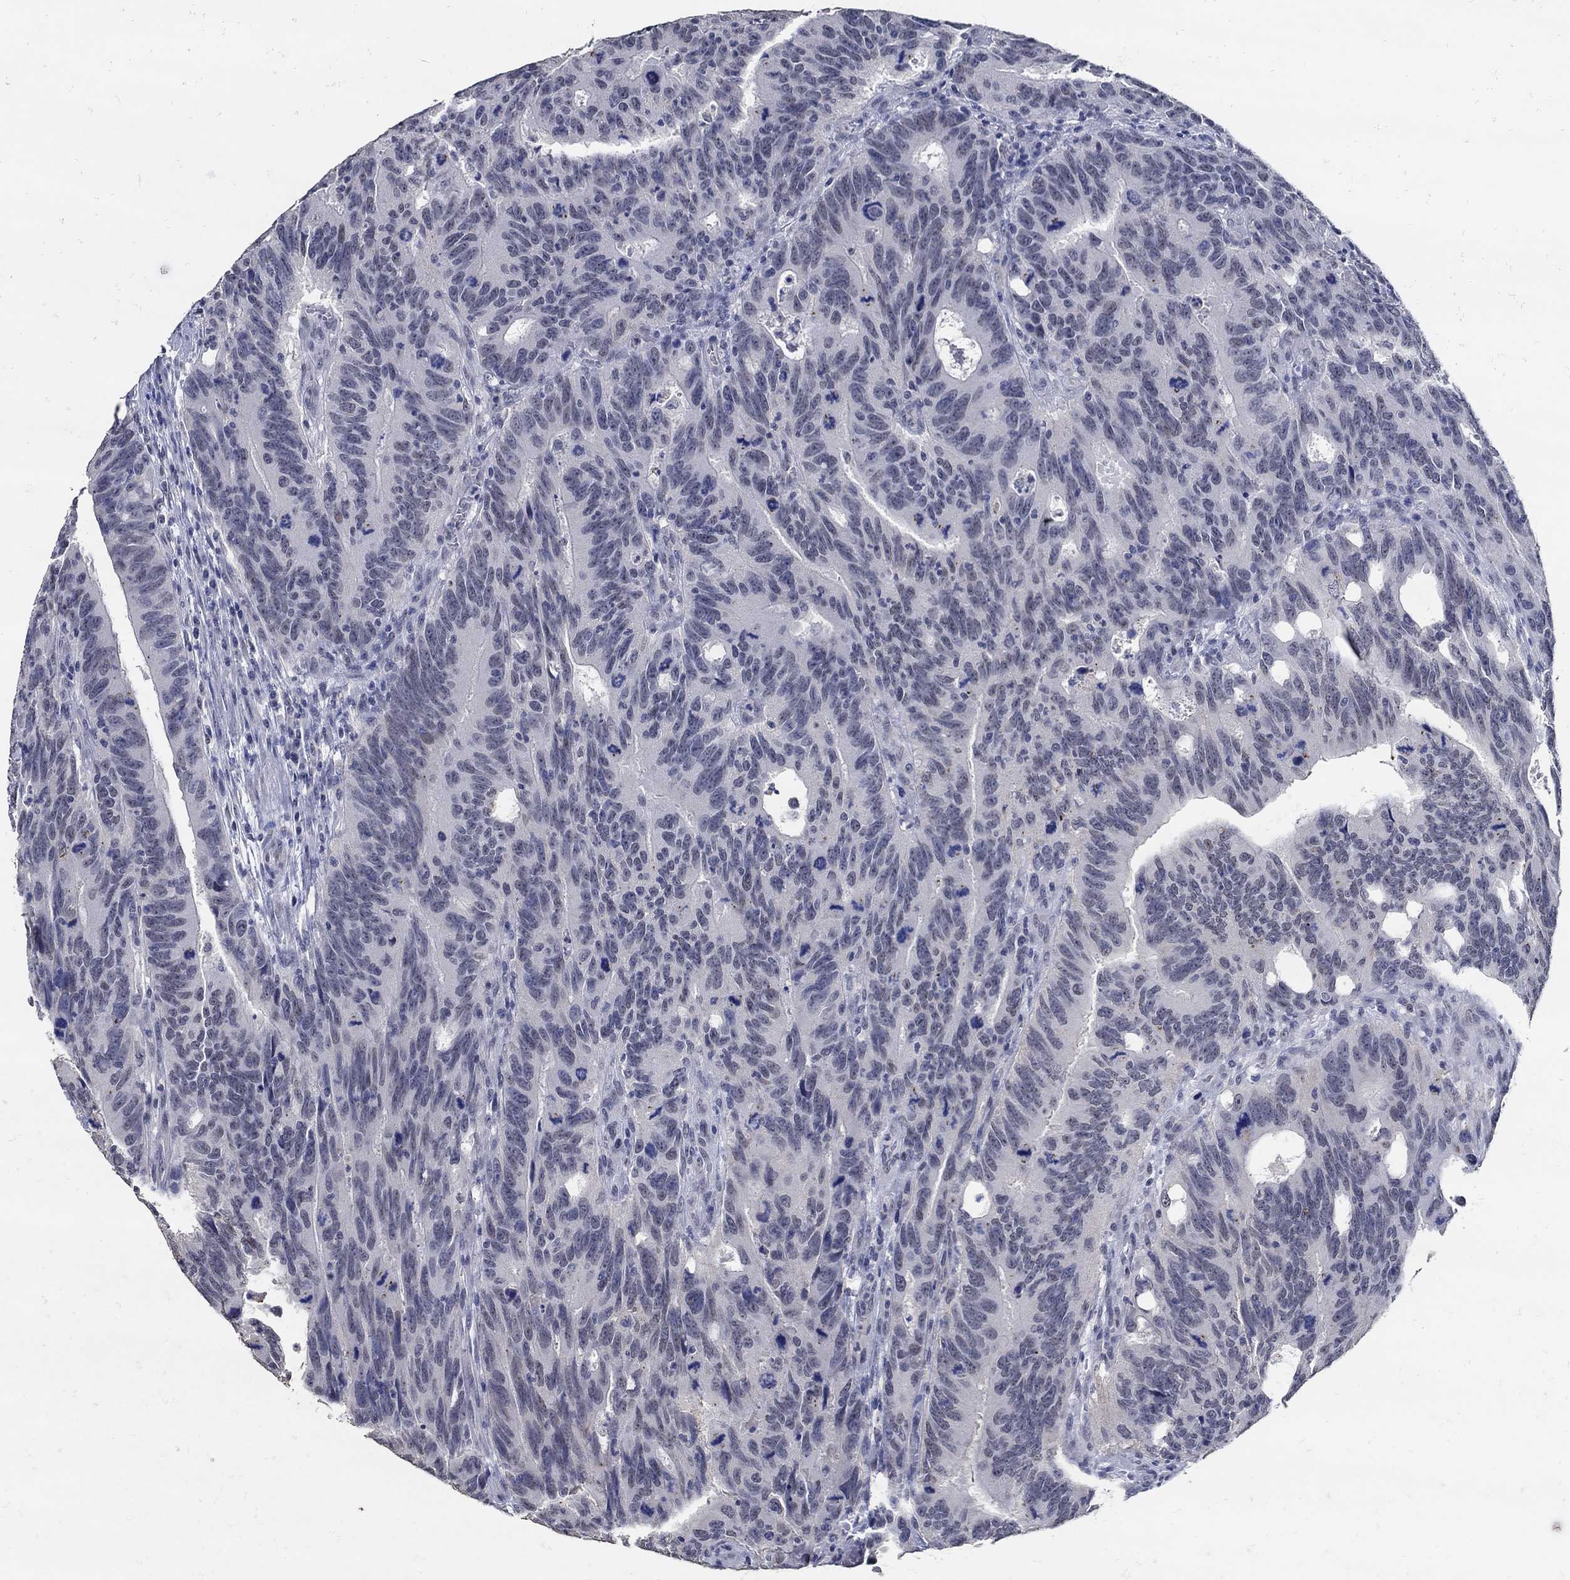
{"staining": {"intensity": "negative", "quantity": "none", "location": "none"}, "tissue": "colorectal cancer", "cell_type": "Tumor cells", "image_type": "cancer", "snomed": [{"axis": "morphology", "description": "Adenocarcinoma, NOS"}, {"axis": "topography", "description": "Colon"}], "caption": "Immunohistochemical staining of human colorectal adenocarcinoma reveals no significant expression in tumor cells.", "gene": "KCNN3", "patient": {"sex": "female", "age": 77}}